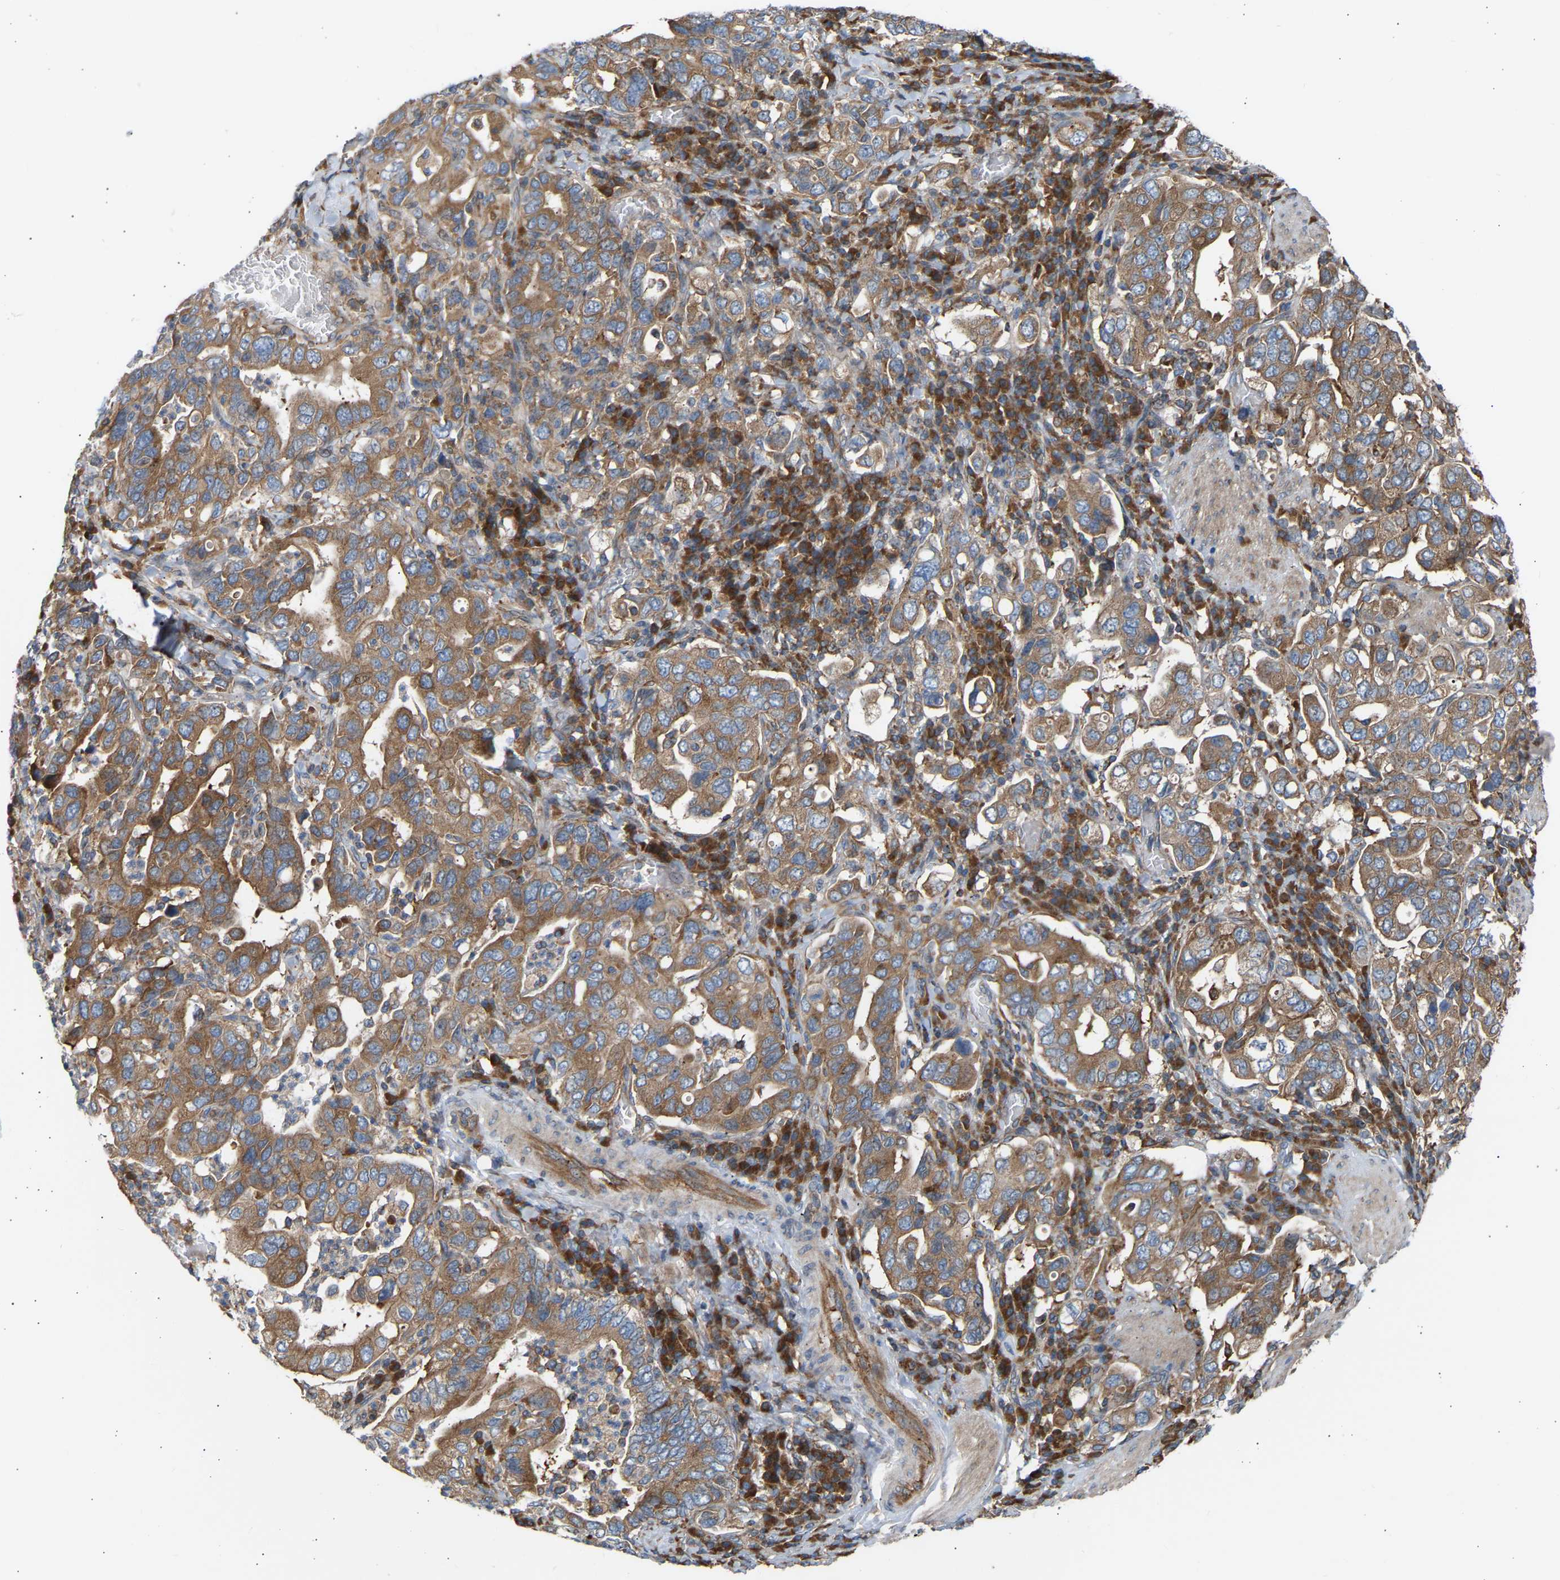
{"staining": {"intensity": "moderate", "quantity": ">75%", "location": "cytoplasmic/membranous"}, "tissue": "stomach cancer", "cell_type": "Tumor cells", "image_type": "cancer", "snomed": [{"axis": "morphology", "description": "Adenocarcinoma, NOS"}, {"axis": "topography", "description": "Stomach, upper"}], "caption": "High-power microscopy captured an immunohistochemistry (IHC) image of adenocarcinoma (stomach), revealing moderate cytoplasmic/membranous expression in approximately >75% of tumor cells.", "gene": "GCN1", "patient": {"sex": "male", "age": 62}}